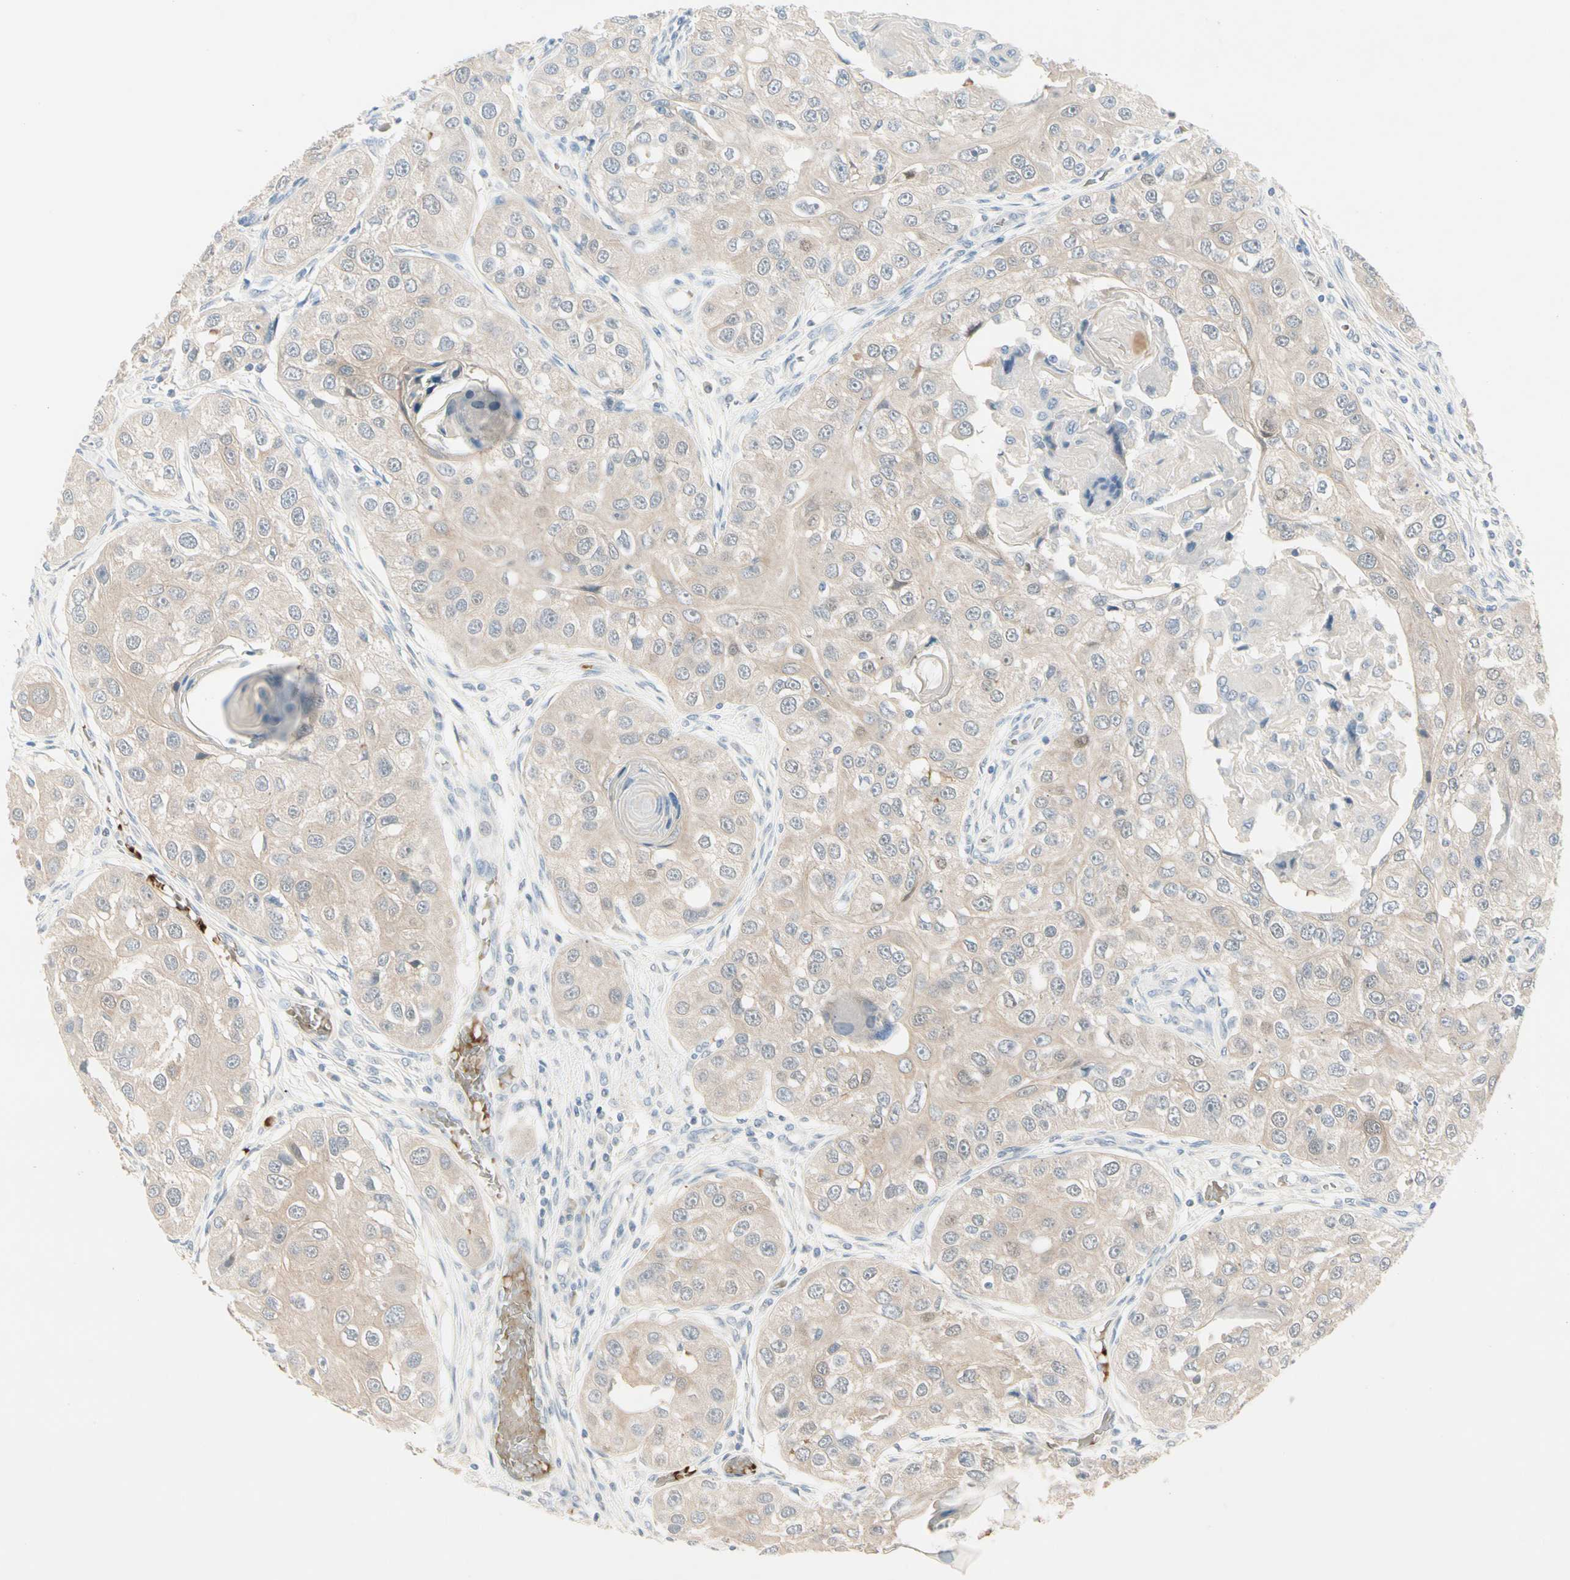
{"staining": {"intensity": "weak", "quantity": ">75%", "location": "cytoplasmic/membranous"}, "tissue": "head and neck cancer", "cell_type": "Tumor cells", "image_type": "cancer", "snomed": [{"axis": "morphology", "description": "Normal tissue, NOS"}, {"axis": "morphology", "description": "Squamous cell carcinoma, NOS"}, {"axis": "topography", "description": "Skeletal muscle"}, {"axis": "topography", "description": "Head-Neck"}], "caption": "This is an image of IHC staining of head and neck cancer (squamous cell carcinoma), which shows weak expression in the cytoplasmic/membranous of tumor cells.", "gene": "CA1", "patient": {"sex": "male", "age": 51}}